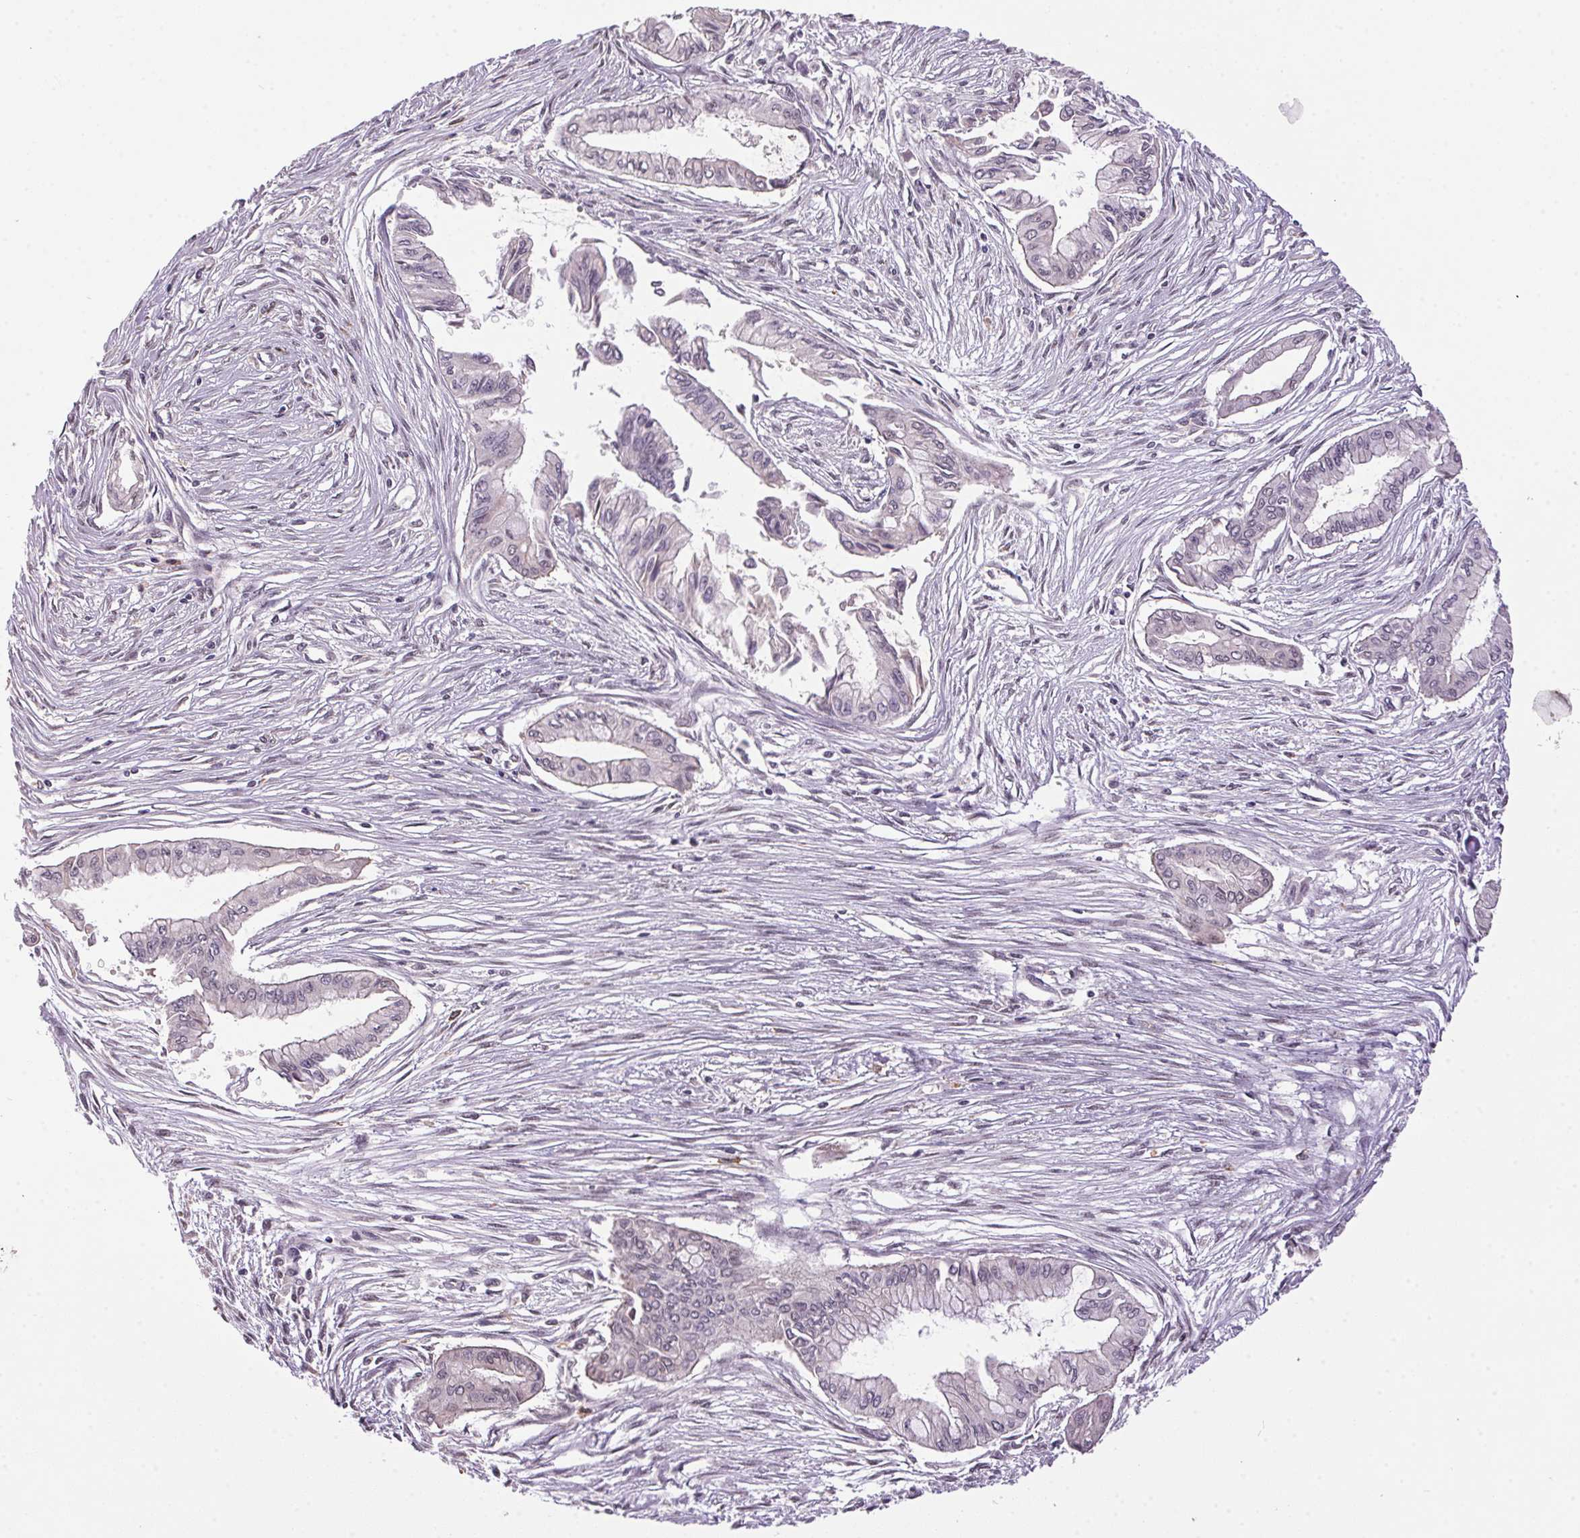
{"staining": {"intensity": "negative", "quantity": "none", "location": "none"}, "tissue": "pancreatic cancer", "cell_type": "Tumor cells", "image_type": "cancer", "snomed": [{"axis": "morphology", "description": "Adenocarcinoma, NOS"}, {"axis": "topography", "description": "Pancreas"}], "caption": "IHC image of neoplastic tissue: pancreatic cancer stained with DAB (3,3'-diaminobenzidine) reveals no significant protein positivity in tumor cells.", "gene": "ZBTB4", "patient": {"sex": "female", "age": 68}}